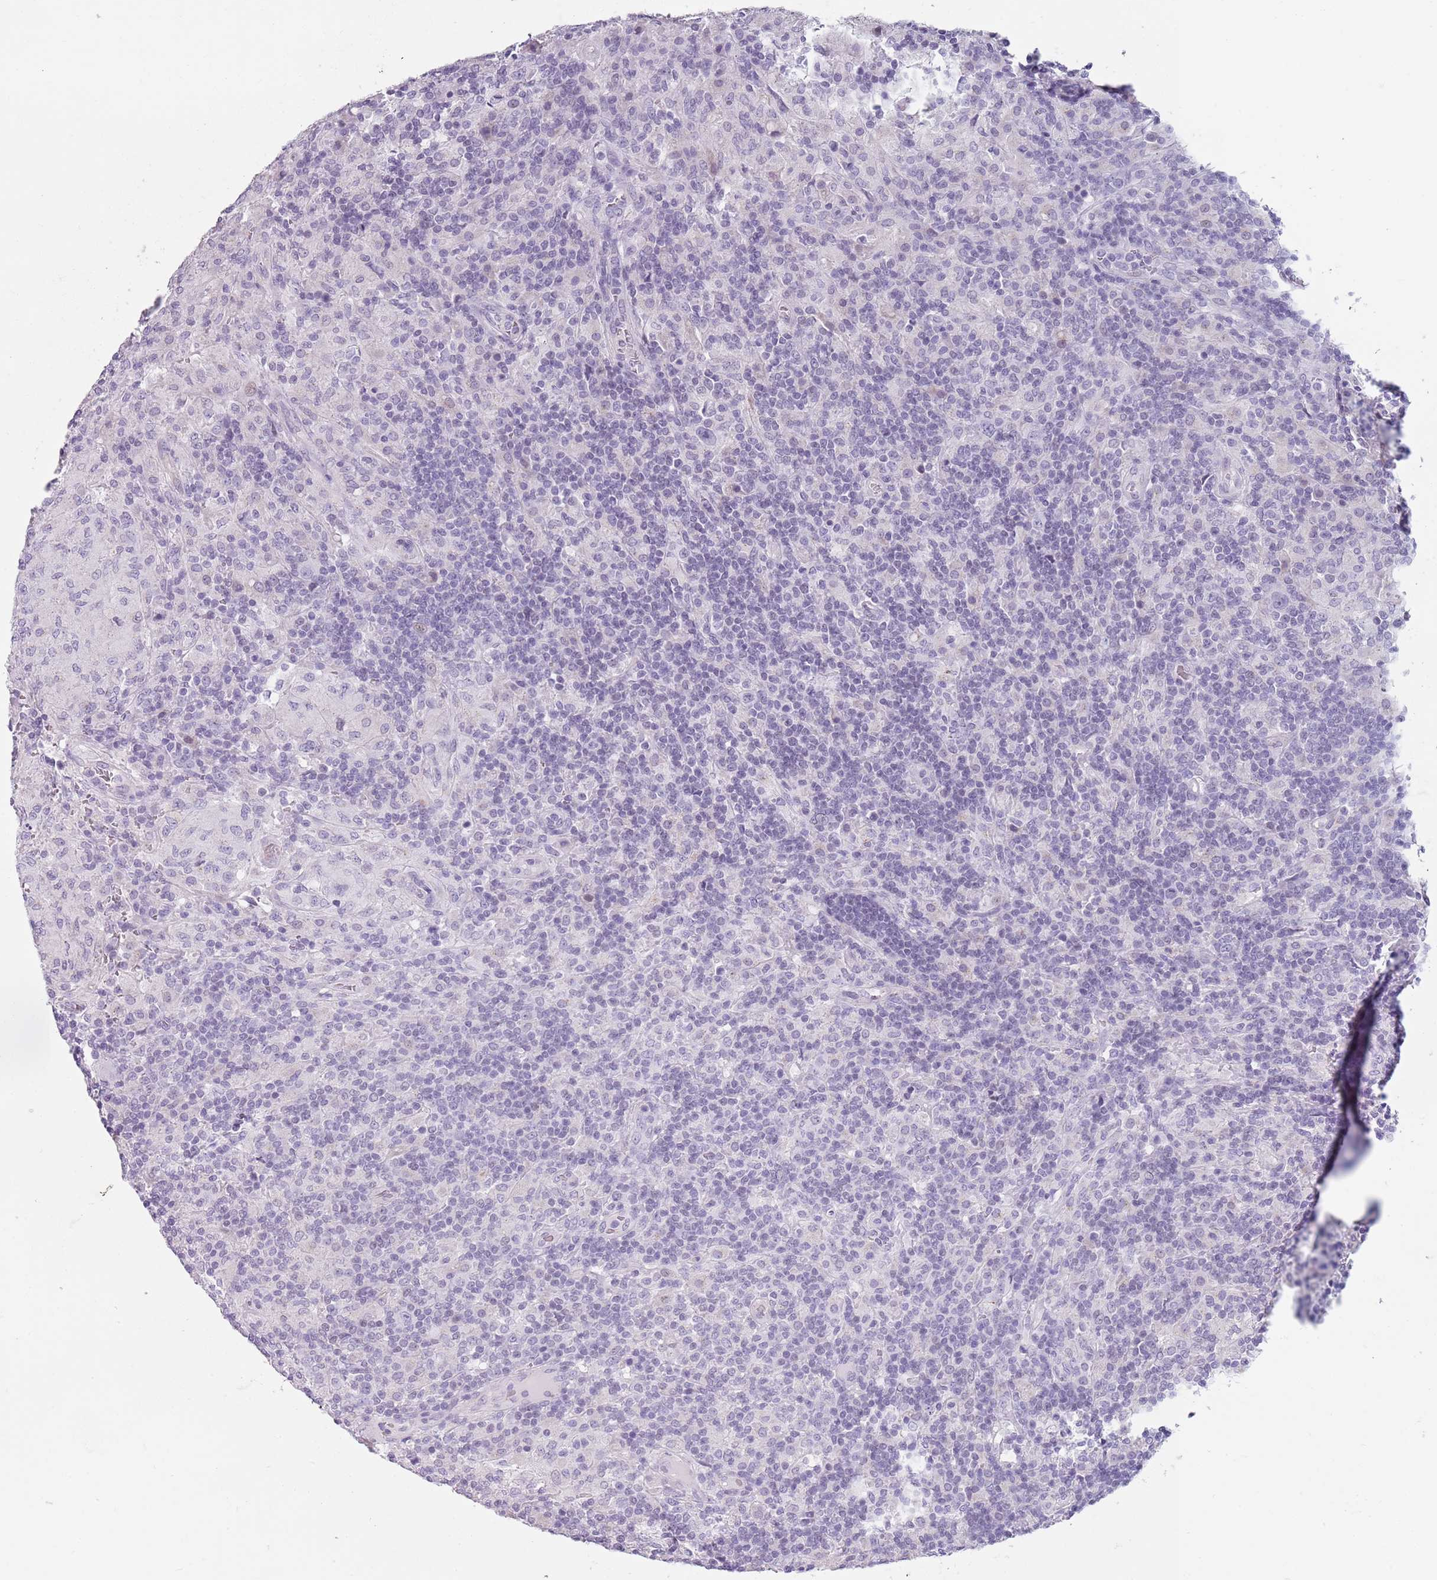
{"staining": {"intensity": "negative", "quantity": "none", "location": "none"}, "tissue": "lymphoma", "cell_type": "Tumor cells", "image_type": "cancer", "snomed": [{"axis": "morphology", "description": "Hodgkin's disease, NOS"}, {"axis": "topography", "description": "Lymph node"}], "caption": "Tumor cells are negative for brown protein staining in Hodgkin's disease.", "gene": "SPESP1", "patient": {"sex": "male", "age": 70}}